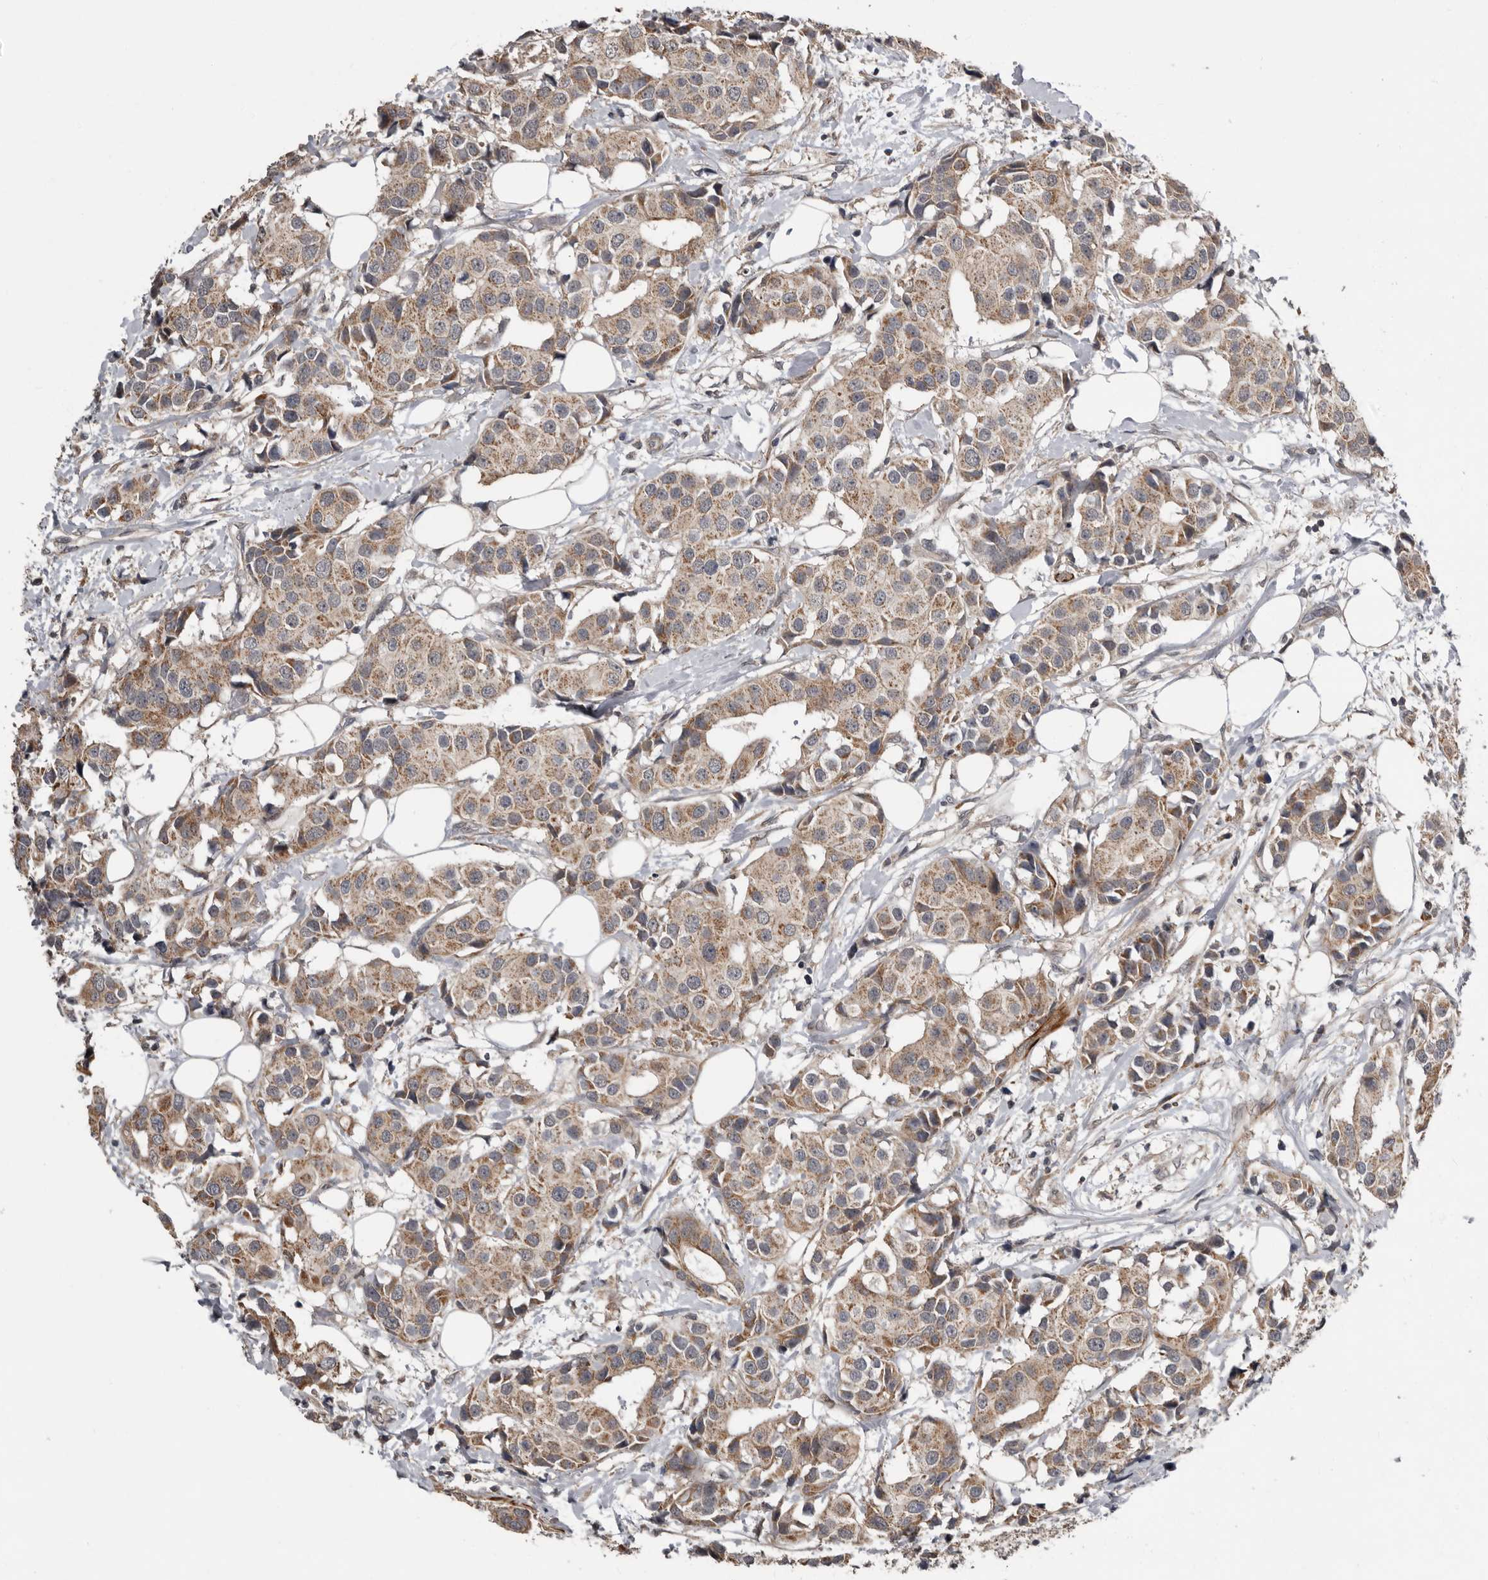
{"staining": {"intensity": "moderate", "quantity": ">75%", "location": "cytoplasmic/membranous"}, "tissue": "breast cancer", "cell_type": "Tumor cells", "image_type": "cancer", "snomed": [{"axis": "morphology", "description": "Normal tissue, NOS"}, {"axis": "morphology", "description": "Duct carcinoma"}, {"axis": "topography", "description": "Breast"}], "caption": "Breast invasive ductal carcinoma tissue reveals moderate cytoplasmic/membranous staining in approximately >75% of tumor cells", "gene": "FGFR4", "patient": {"sex": "female", "age": 39}}